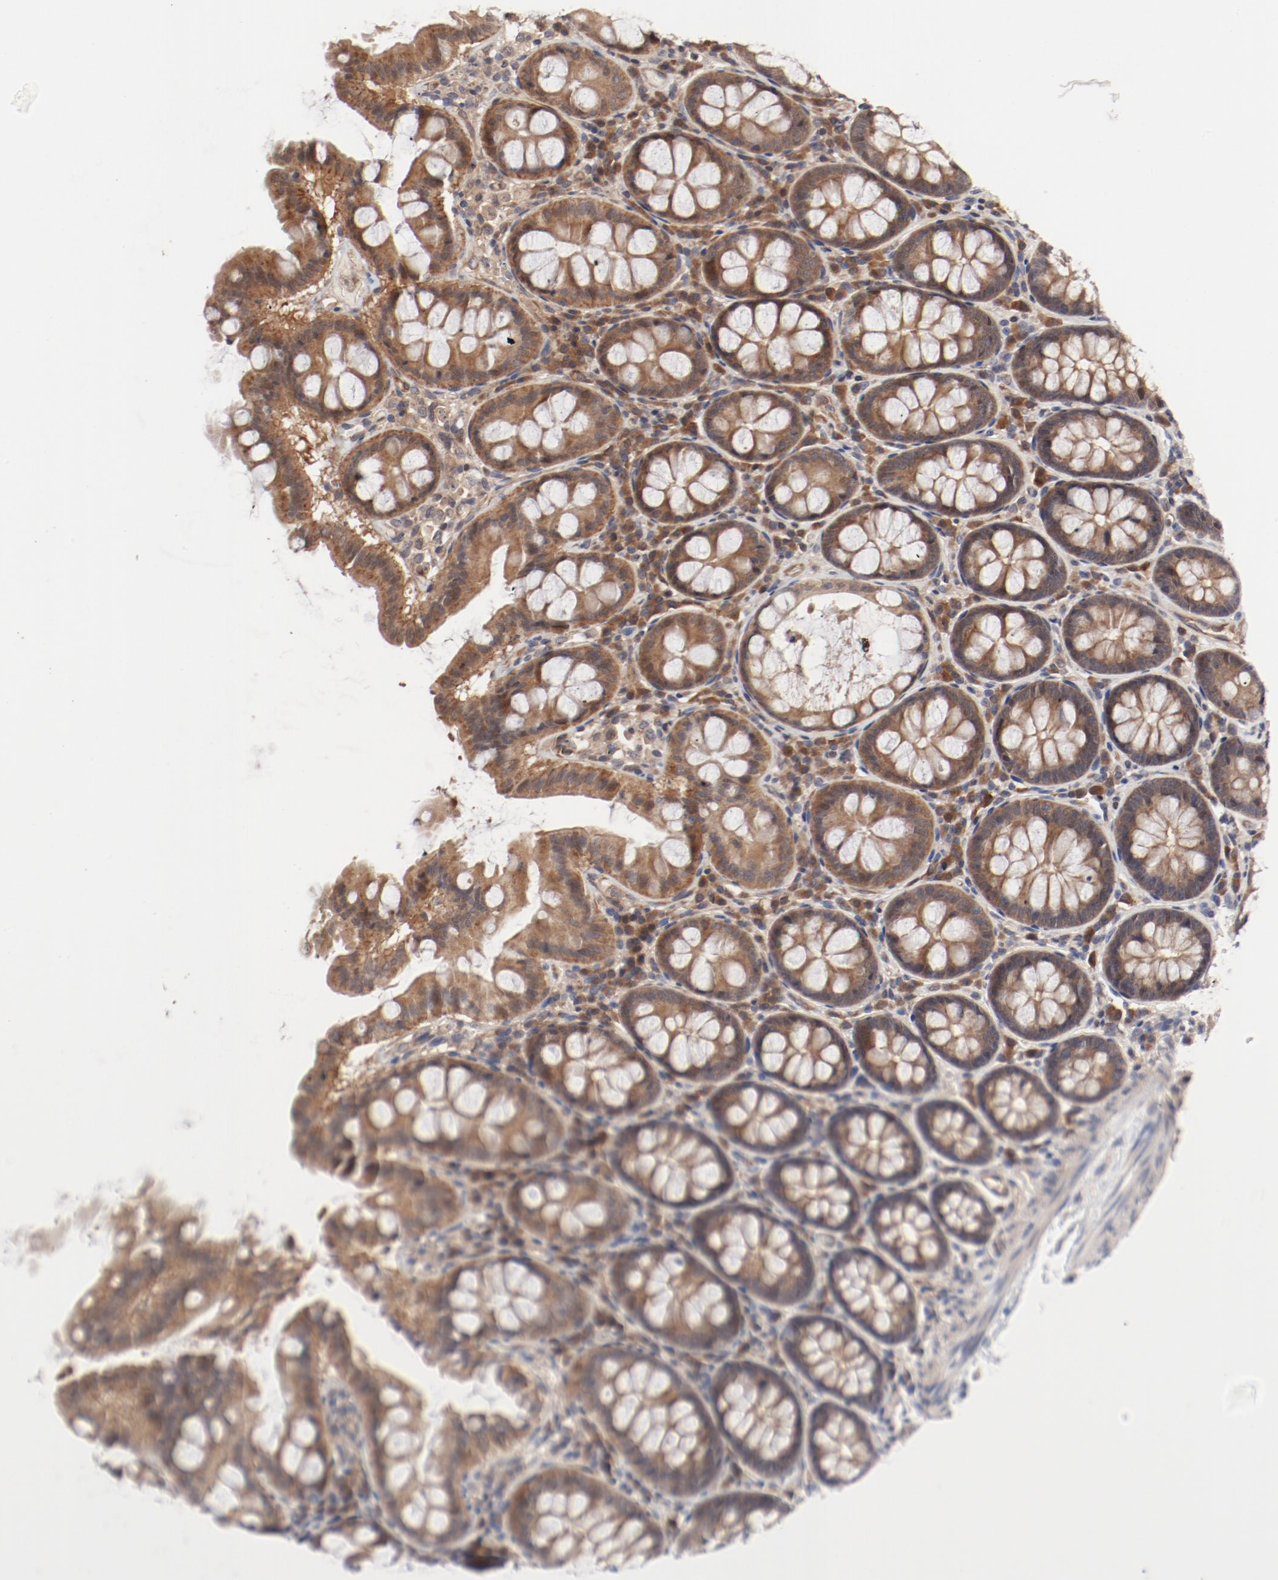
{"staining": {"intensity": "moderate", "quantity": ">75%", "location": "cytoplasmic/membranous"}, "tissue": "colon", "cell_type": "Endothelial cells", "image_type": "normal", "snomed": [{"axis": "morphology", "description": "Normal tissue, NOS"}, {"axis": "topography", "description": "Colon"}], "caption": "Immunohistochemistry (IHC) of unremarkable colon demonstrates medium levels of moderate cytoplasmic/membranous expression in approximately >75% of endothelial cells.", "gene": "PITPNM2", "patient": {"sex": "female", "age": 61}}